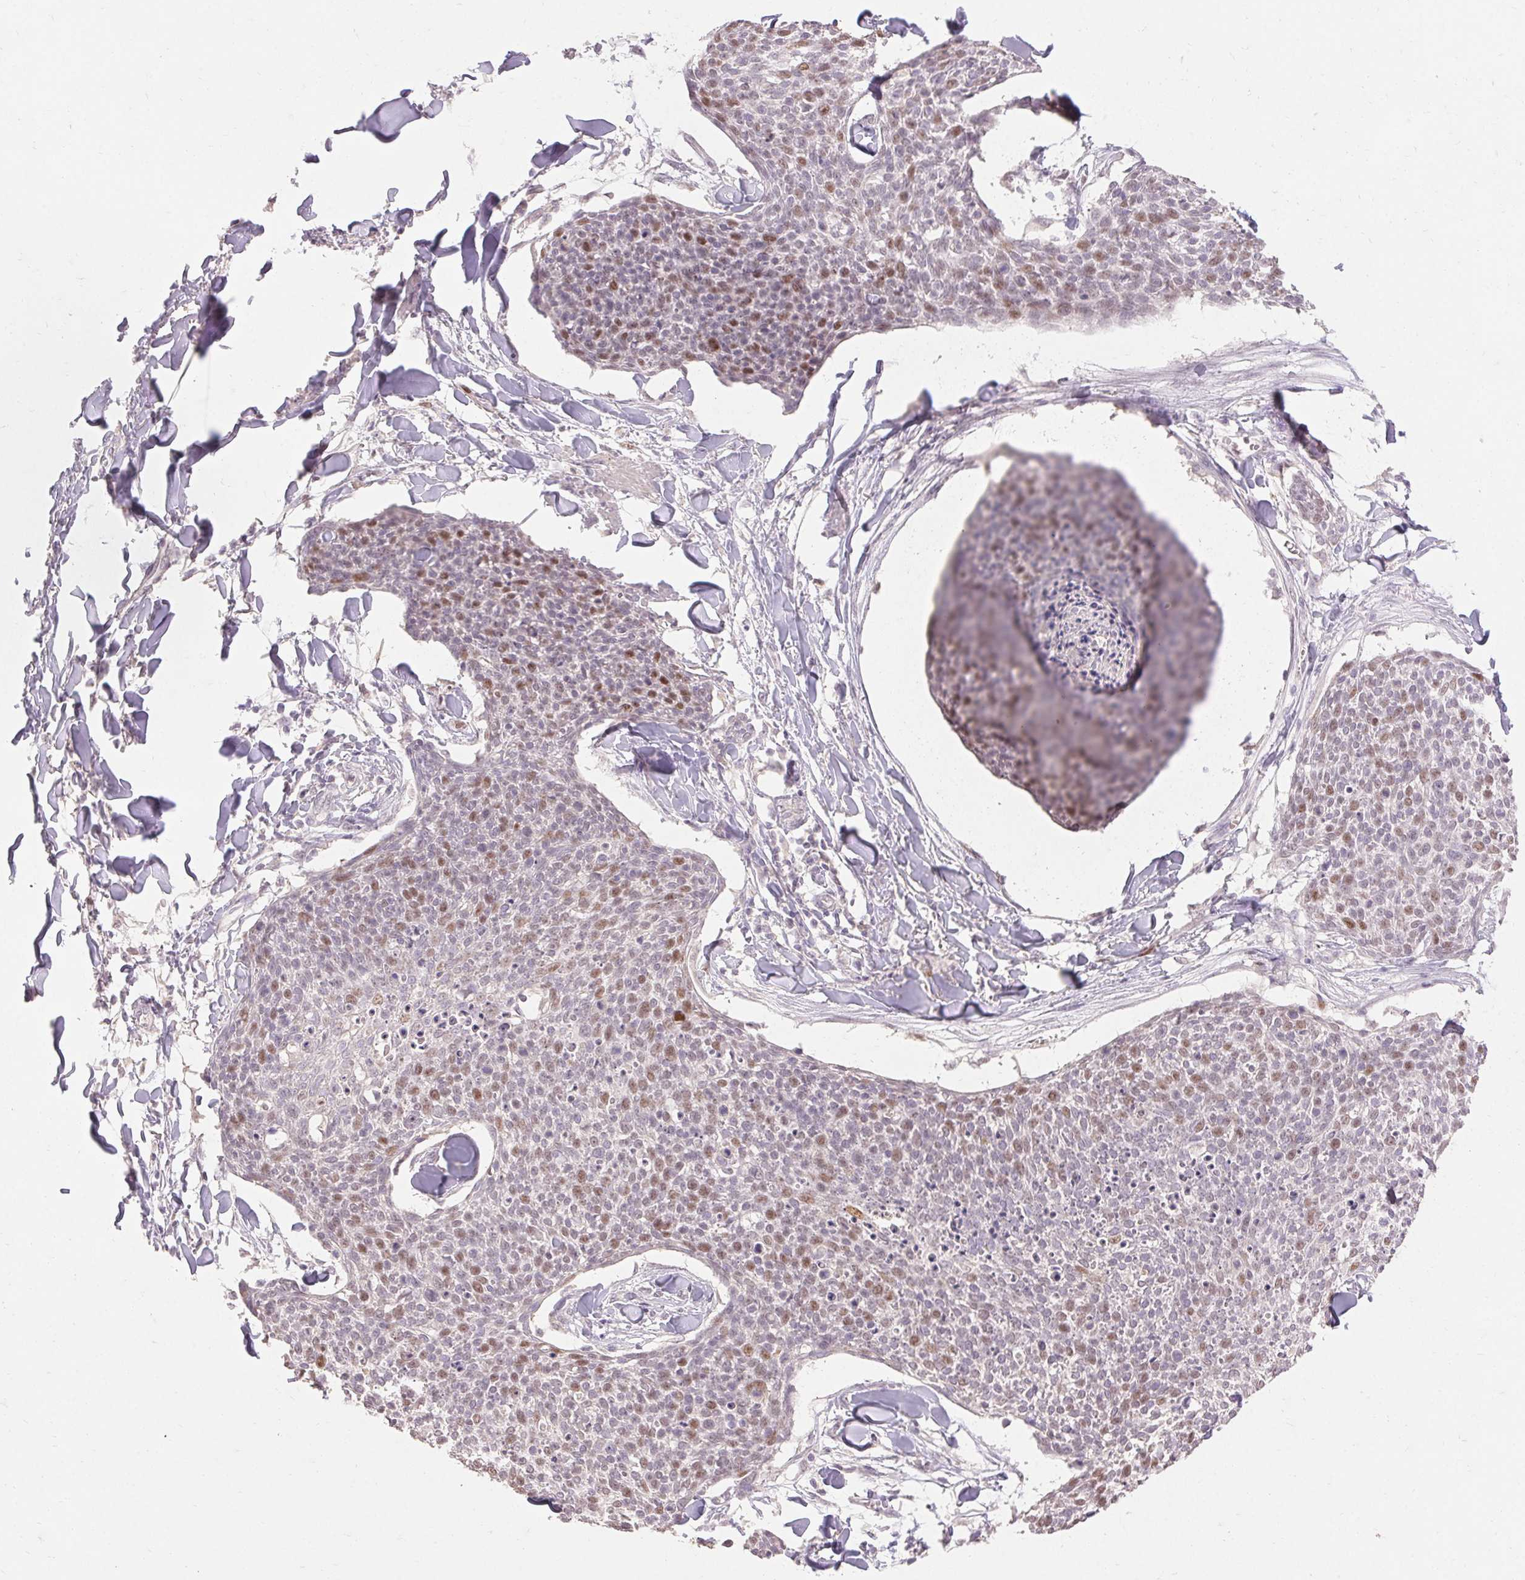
{"staining": {"intensity": "moderate", "quantity": "<25%", "location": "nuclear"}, "tissue": "skin cancer", "cell_type": "Tumor cells", "image_type": "cancer", "snomed": [{"axis": "morphology", "description": "Squamous cell carcinoma, NOS"}, {"axis": "topography", "description": "Skin"}, {"axis": "topography", "description": "Vulva"}], "caption": "Immunohistochemical staining of skin squamous cell carcinoma demonstrates low levels of moderate nuclear protein staining in approximately <25% of tumor cells.", "gene": "SKP2", "patient": {"sex": "female", "age": 75}}